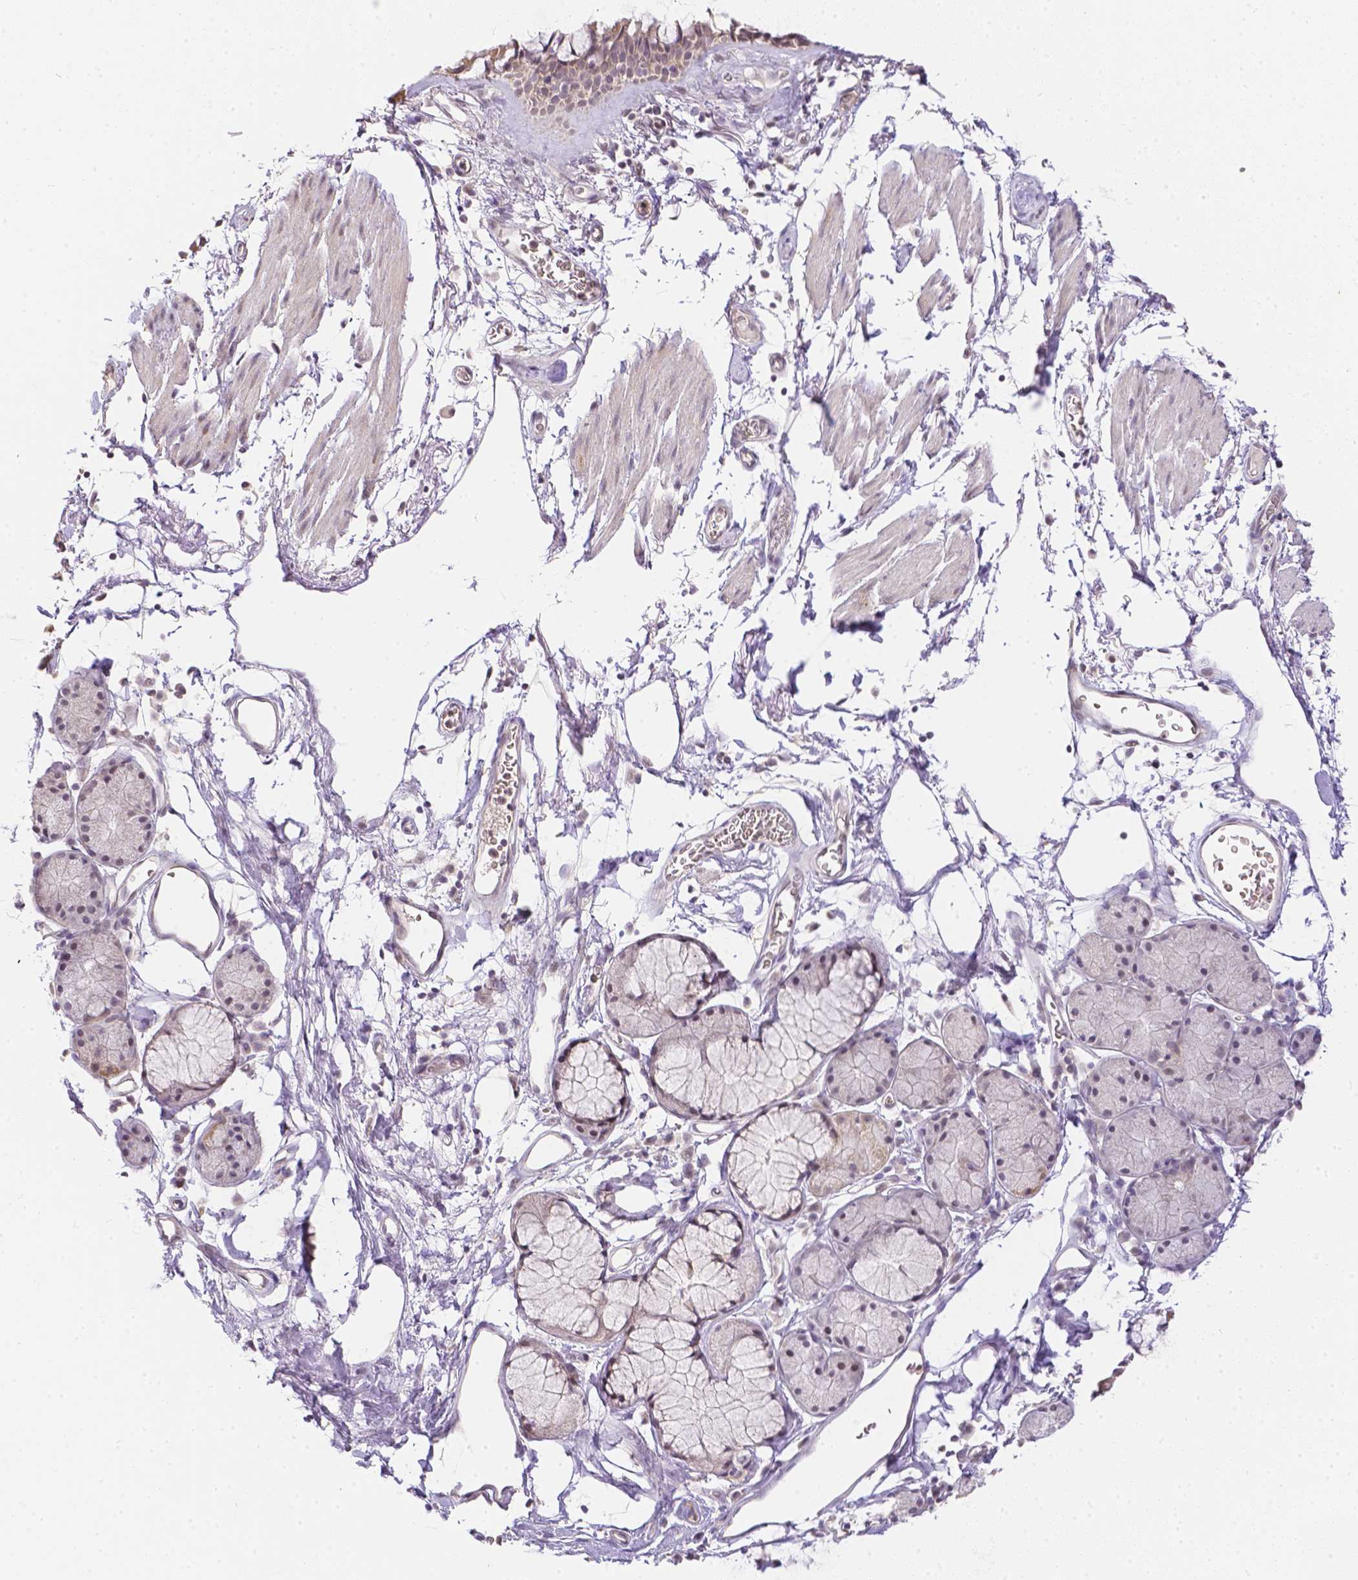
{"staining": {"intensity": "weak", "quantity": "25%-75%", "location": "cytoplasmic/membranous,nuclear"}, "tissue": "bronchus", "cell_type": "Respiratory epithelial cells", "image_type": "normal", "snomed": [{"axis": "morphology", "description": "Normal tissue, NOS"}, {"axis": "topography", "description": "Cartilage tissue"}, {"axis": "topography", "description": "Bronchus"}], "caption": "Immunohistochemical staining of unremarkable human bronchus shows low levels of weak cytoplasmic/membranous,nuclear expression in about 25%-75% of respiratory epithelial cells. Immunohistochemistry (ihc) stains the protein in brown and the nuclei are stained blue.", "gene": "ZNF280B", "patient": {"sex": "female", "age": 79}}